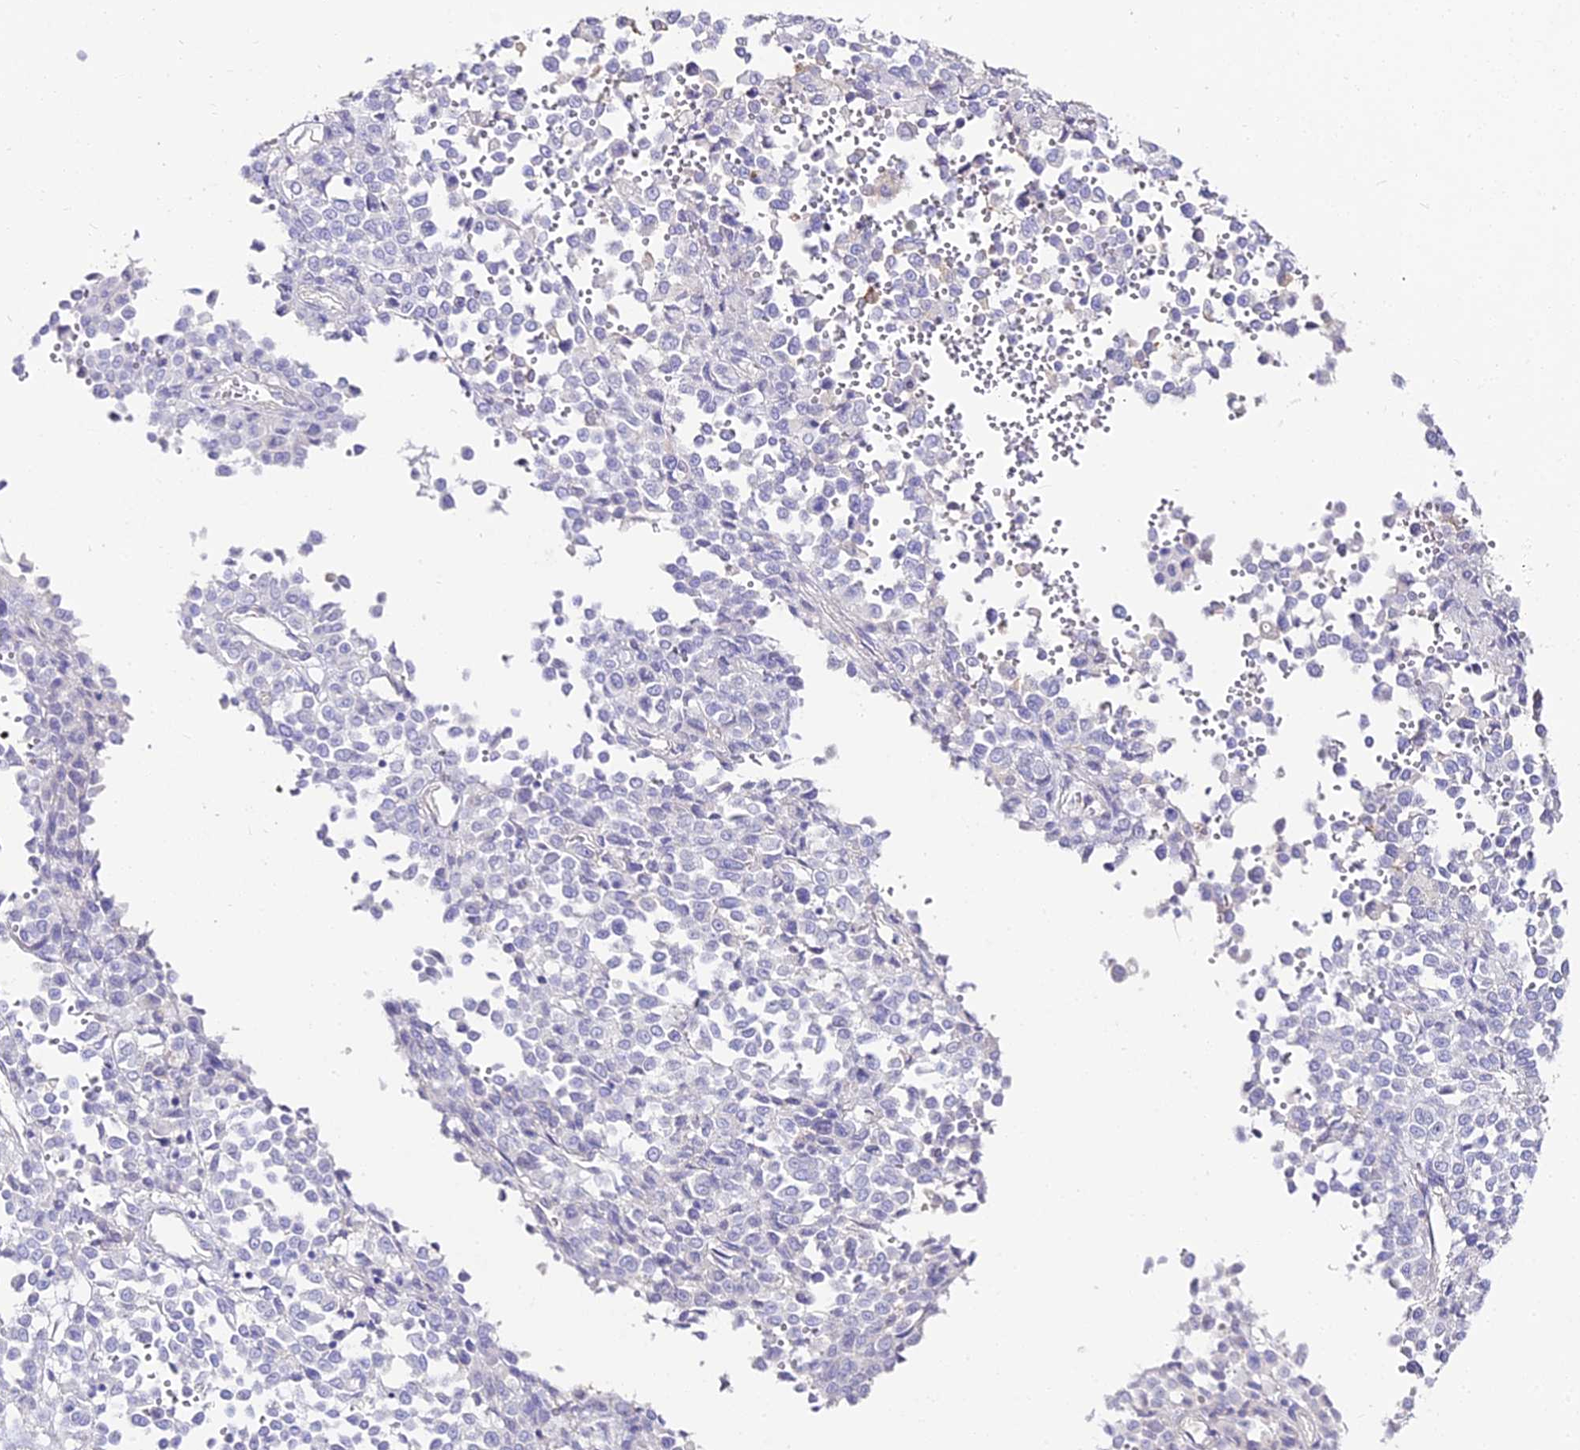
{"staining": {"intensity": "negative", "quantity": "none", "location": "none"}, "tissue": "melanoma", "cell_type": "Tumor cells", "image_type": "cancer", "snomed": [{"axis": "morphology", "description": "Malignant melanoma, Metastatic site"}, {"axis": "topography", "description": "Pancreas"}], "caption": "Immunohistochemical staining of human melanoma demonstrates no significant expression in tumor cells.", "gene": "ALPG", "patient": {"sex": "female", "age": 30}}